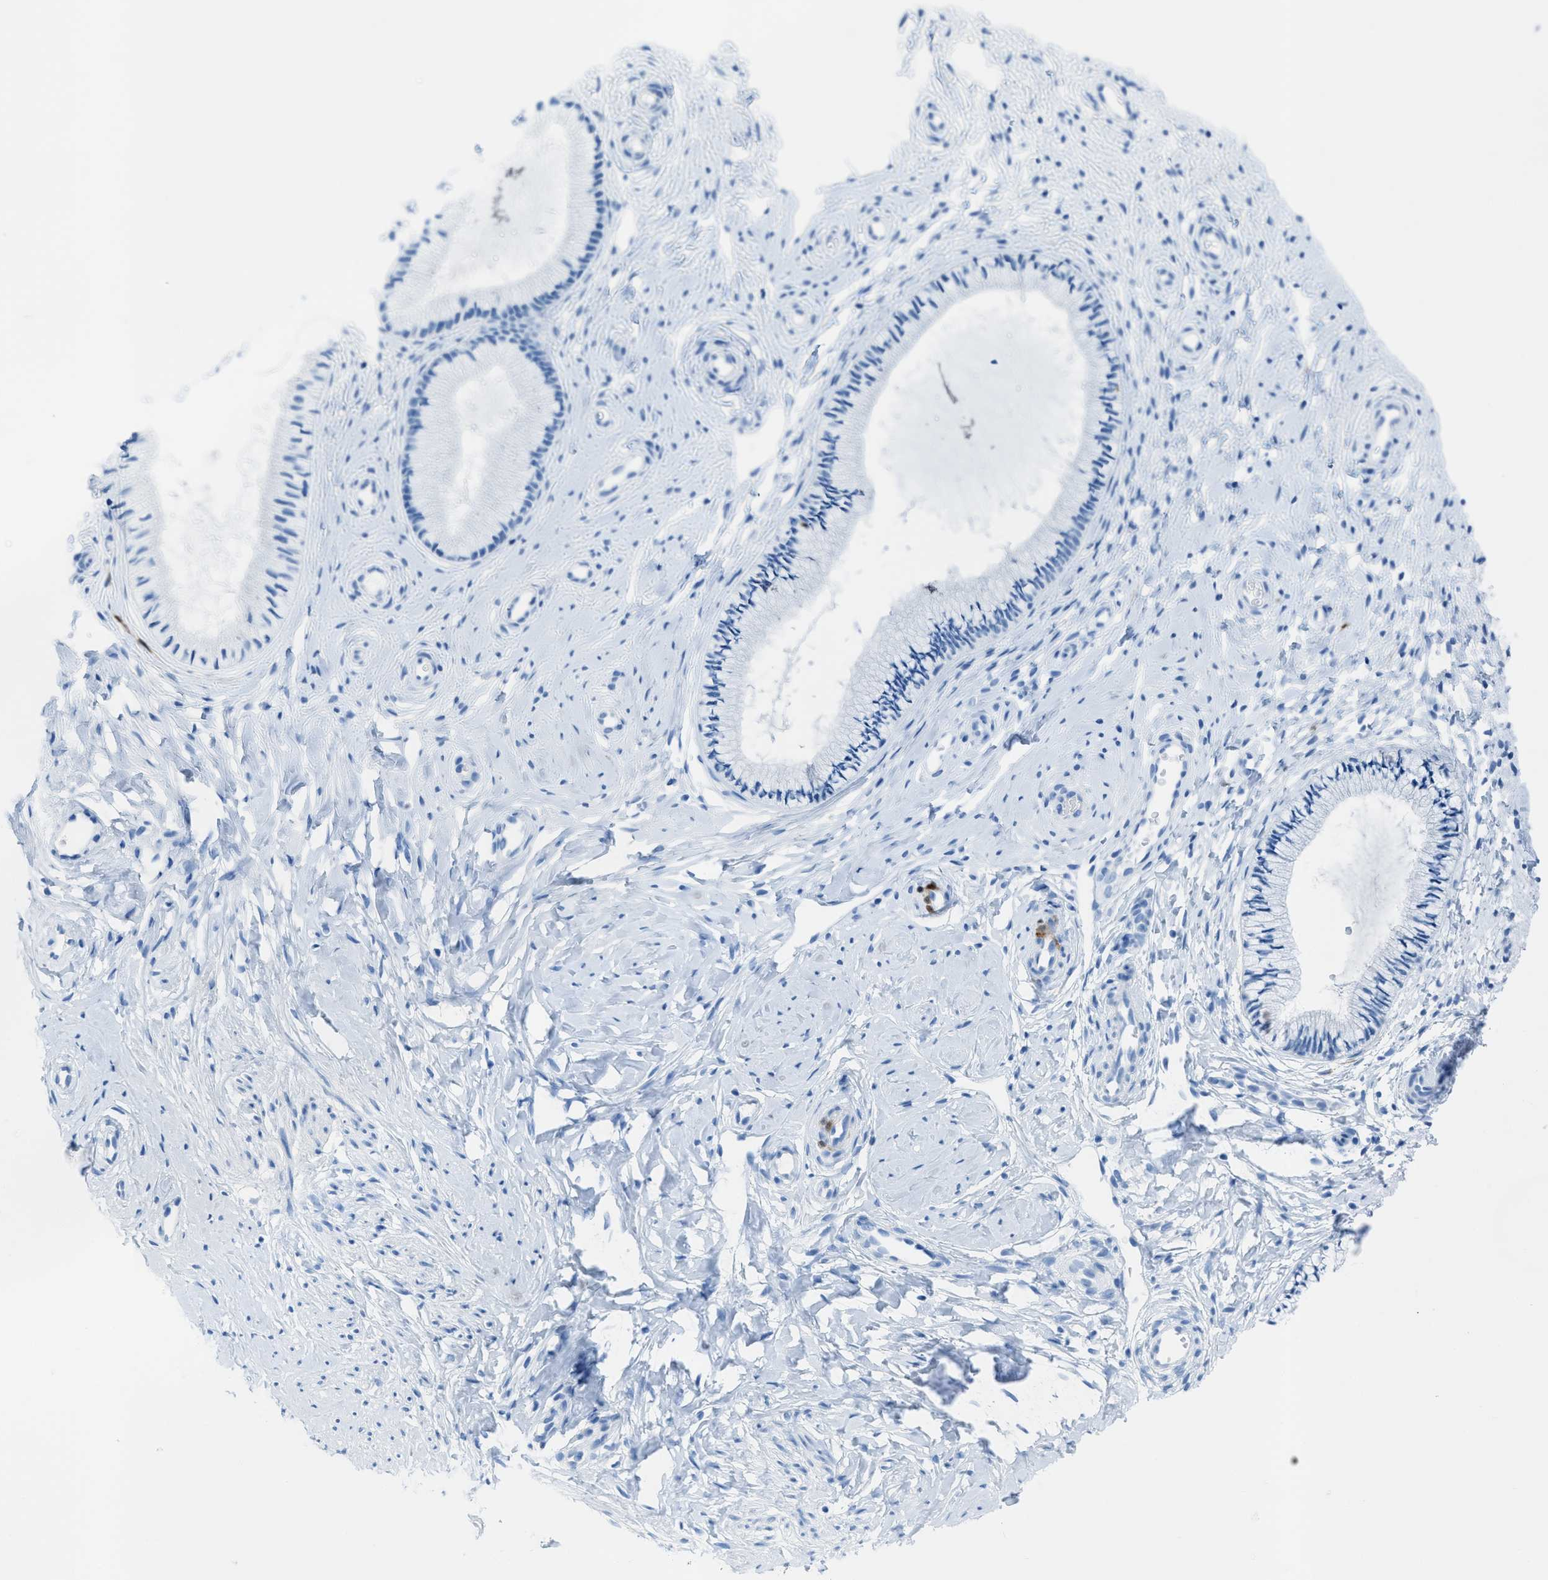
{"staining": {"intensity": "negative", "quantity": "none", "location": "none"}, "tissue": "cervix", "cell_type": "Glandular cells", "image_type": "normal", "snomed": [{"axis": "morphology", "description": "Normal tissue, NOS"}, {"axis": "topography", "description": "Cervix"}], "caption": "Immunohistochemical staining of unremarkable cervix exhibits no significant positivity in glandular cells.", "gene": "CDKN2A", "patient": {"sex": "female", "age": 46}}